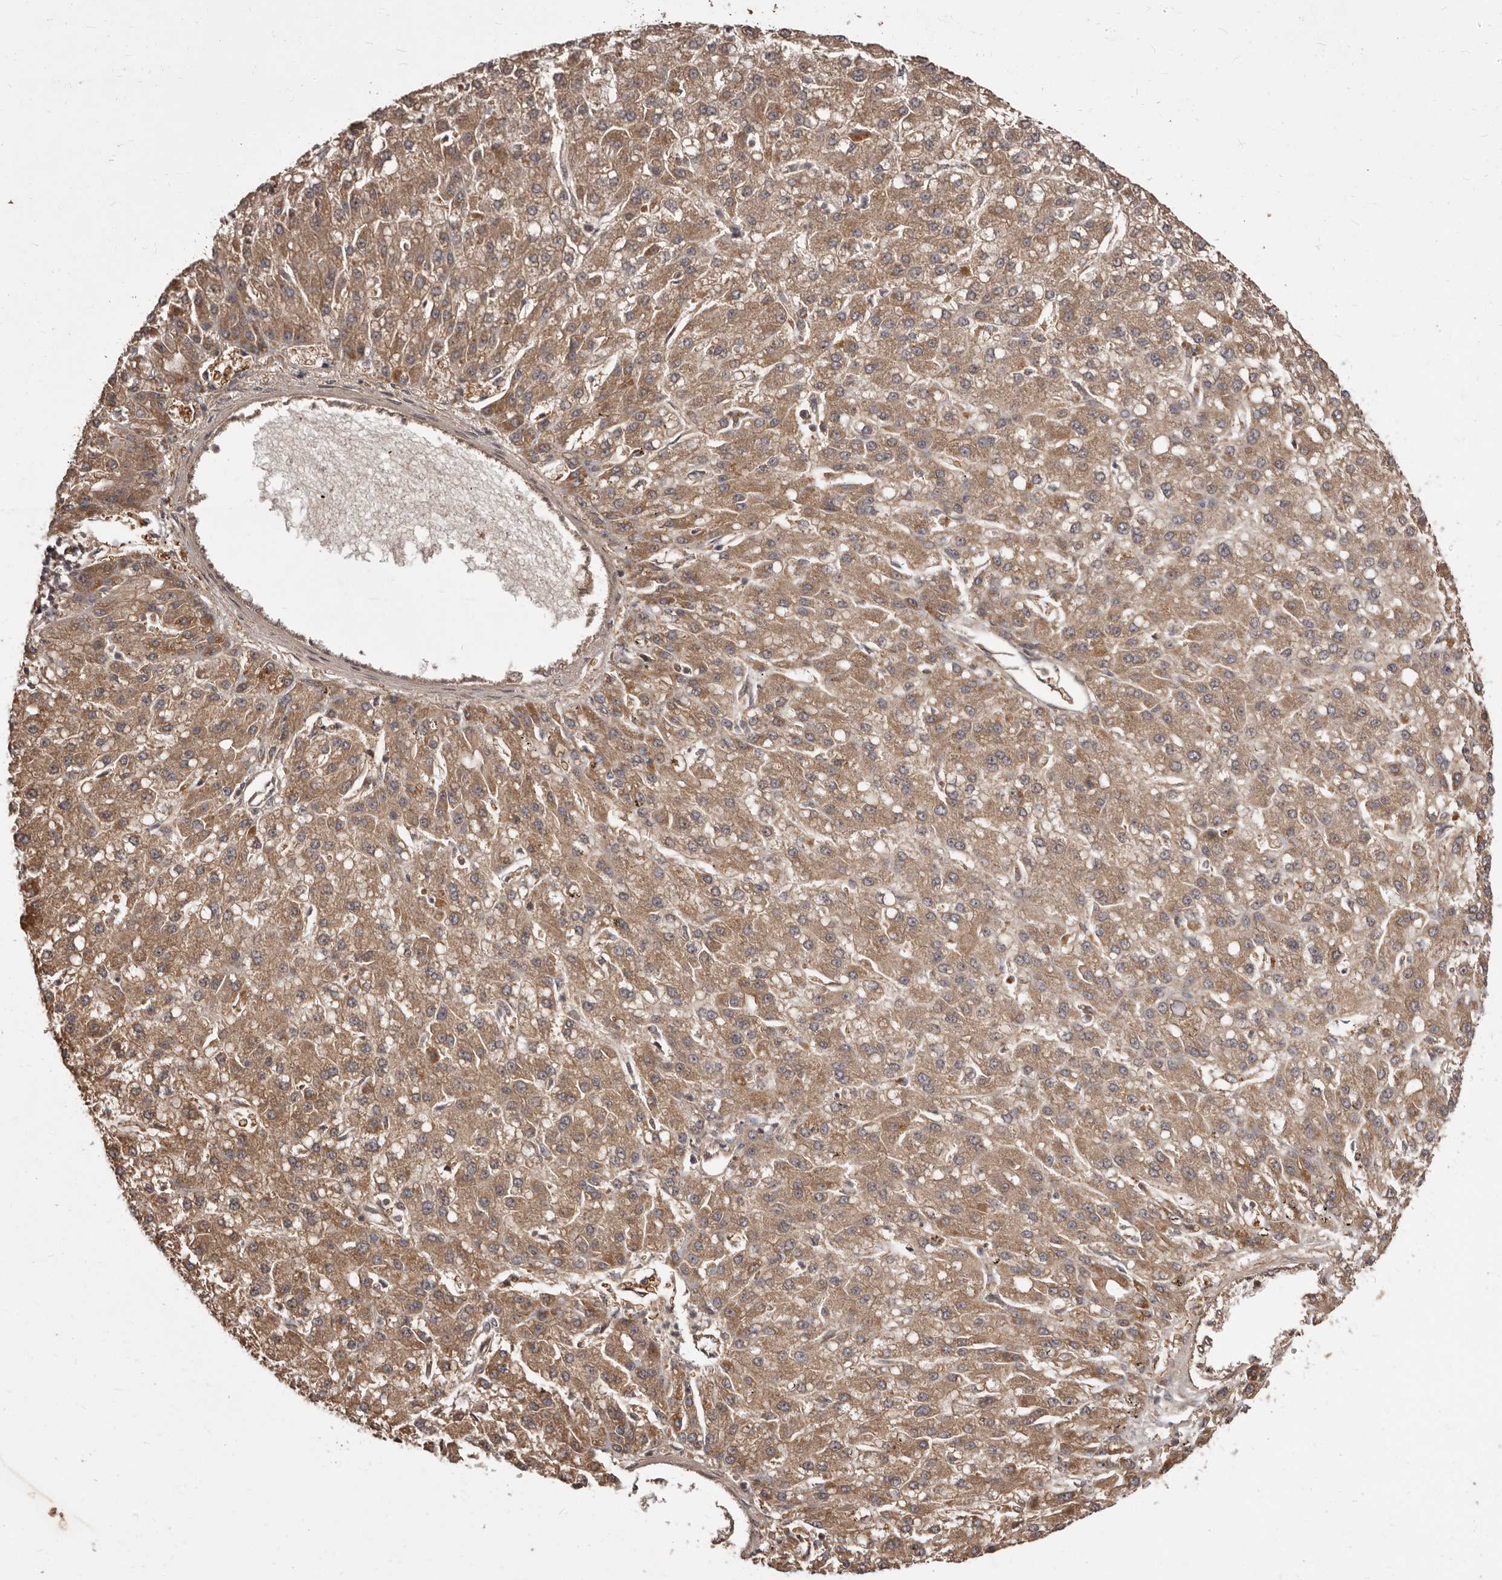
{"staining": {"intensity": "moderate", "quantity": ">75%", "location": "cytoplasmic/membranous"}, "tissue": "liver cancer", "cell_type": "Tumor cells", "image_type": "cancer", "snomed": [{"axis": "morphology", "description": "Carcinoma, Hepatocellular, NOS"}, {"axis": "topography", "description": "Liver"}], "caption": "Approximately >75% of tumor cells in liver cancer (hepatocellular carcinoma) show moderate cytoplasmic/membranous protein expression as visualized by brown immunohistochemical staining.", "gene": "MTO1", "patient": {"sex": "male", "age": 67}}